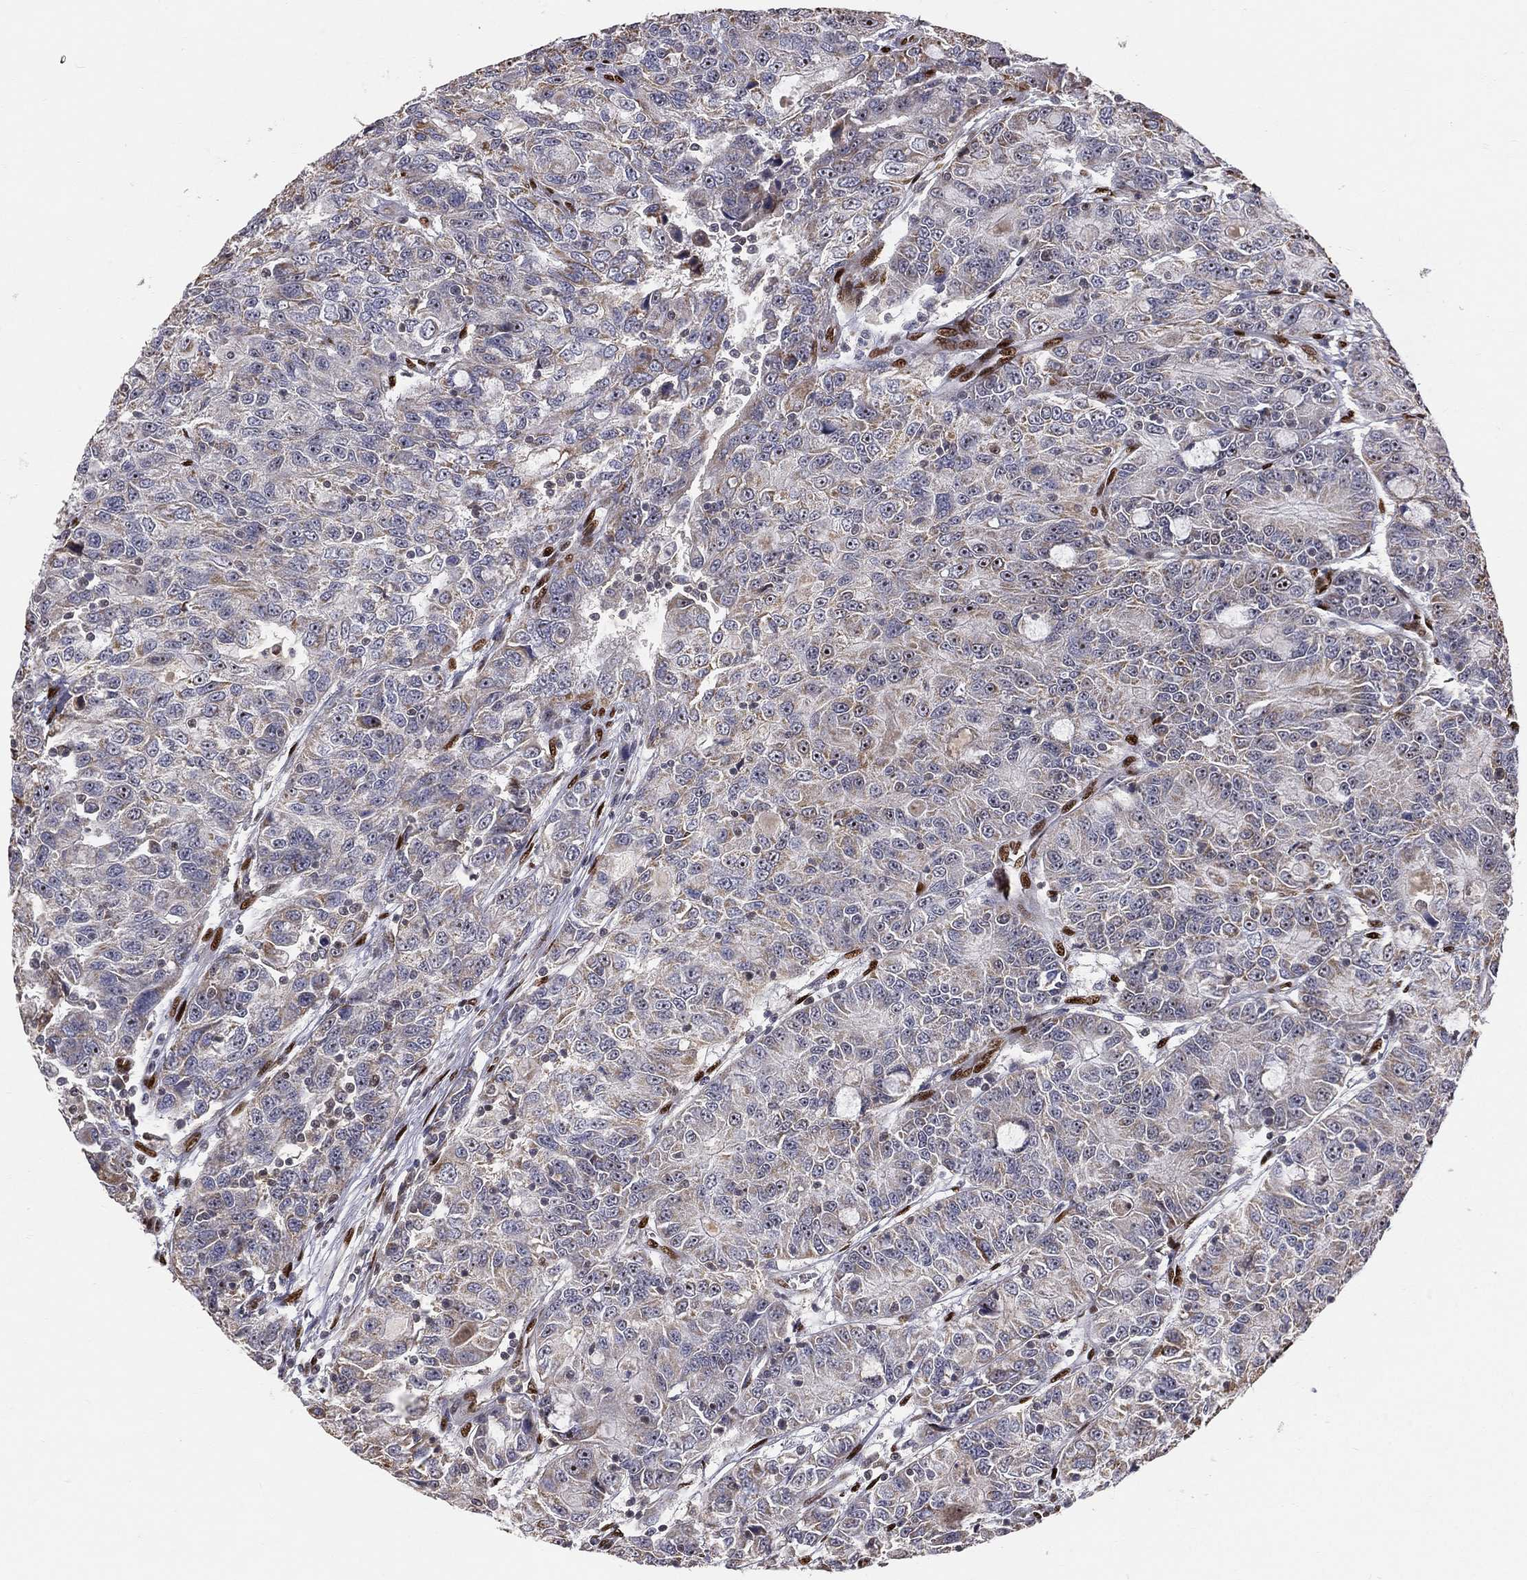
{"staining": {"intensity": "moderate", "quantity": "<25%", "location": "cytoplasmic/membranous"}, "tissue": "urothelial cancer", "cell_type": "Tumor cells", "image_type": "cancer", "snomed": [{"axis": "morphology", "description": "Urothelial carcinoma, NOS"}, {"axis": "morphology", "description": "Urothelial carcinoma, High grade"}, {"axis": "topography", "description": "Urinary bladder"}], "caption": "DAB immunohistochemical staining of urothelial cancer shows moderate cytoplasmic/membranous protein expression in about <25% of tumor cells.", "gene": "ZEB1", "patient": {"sex": "female", "age": 73}}